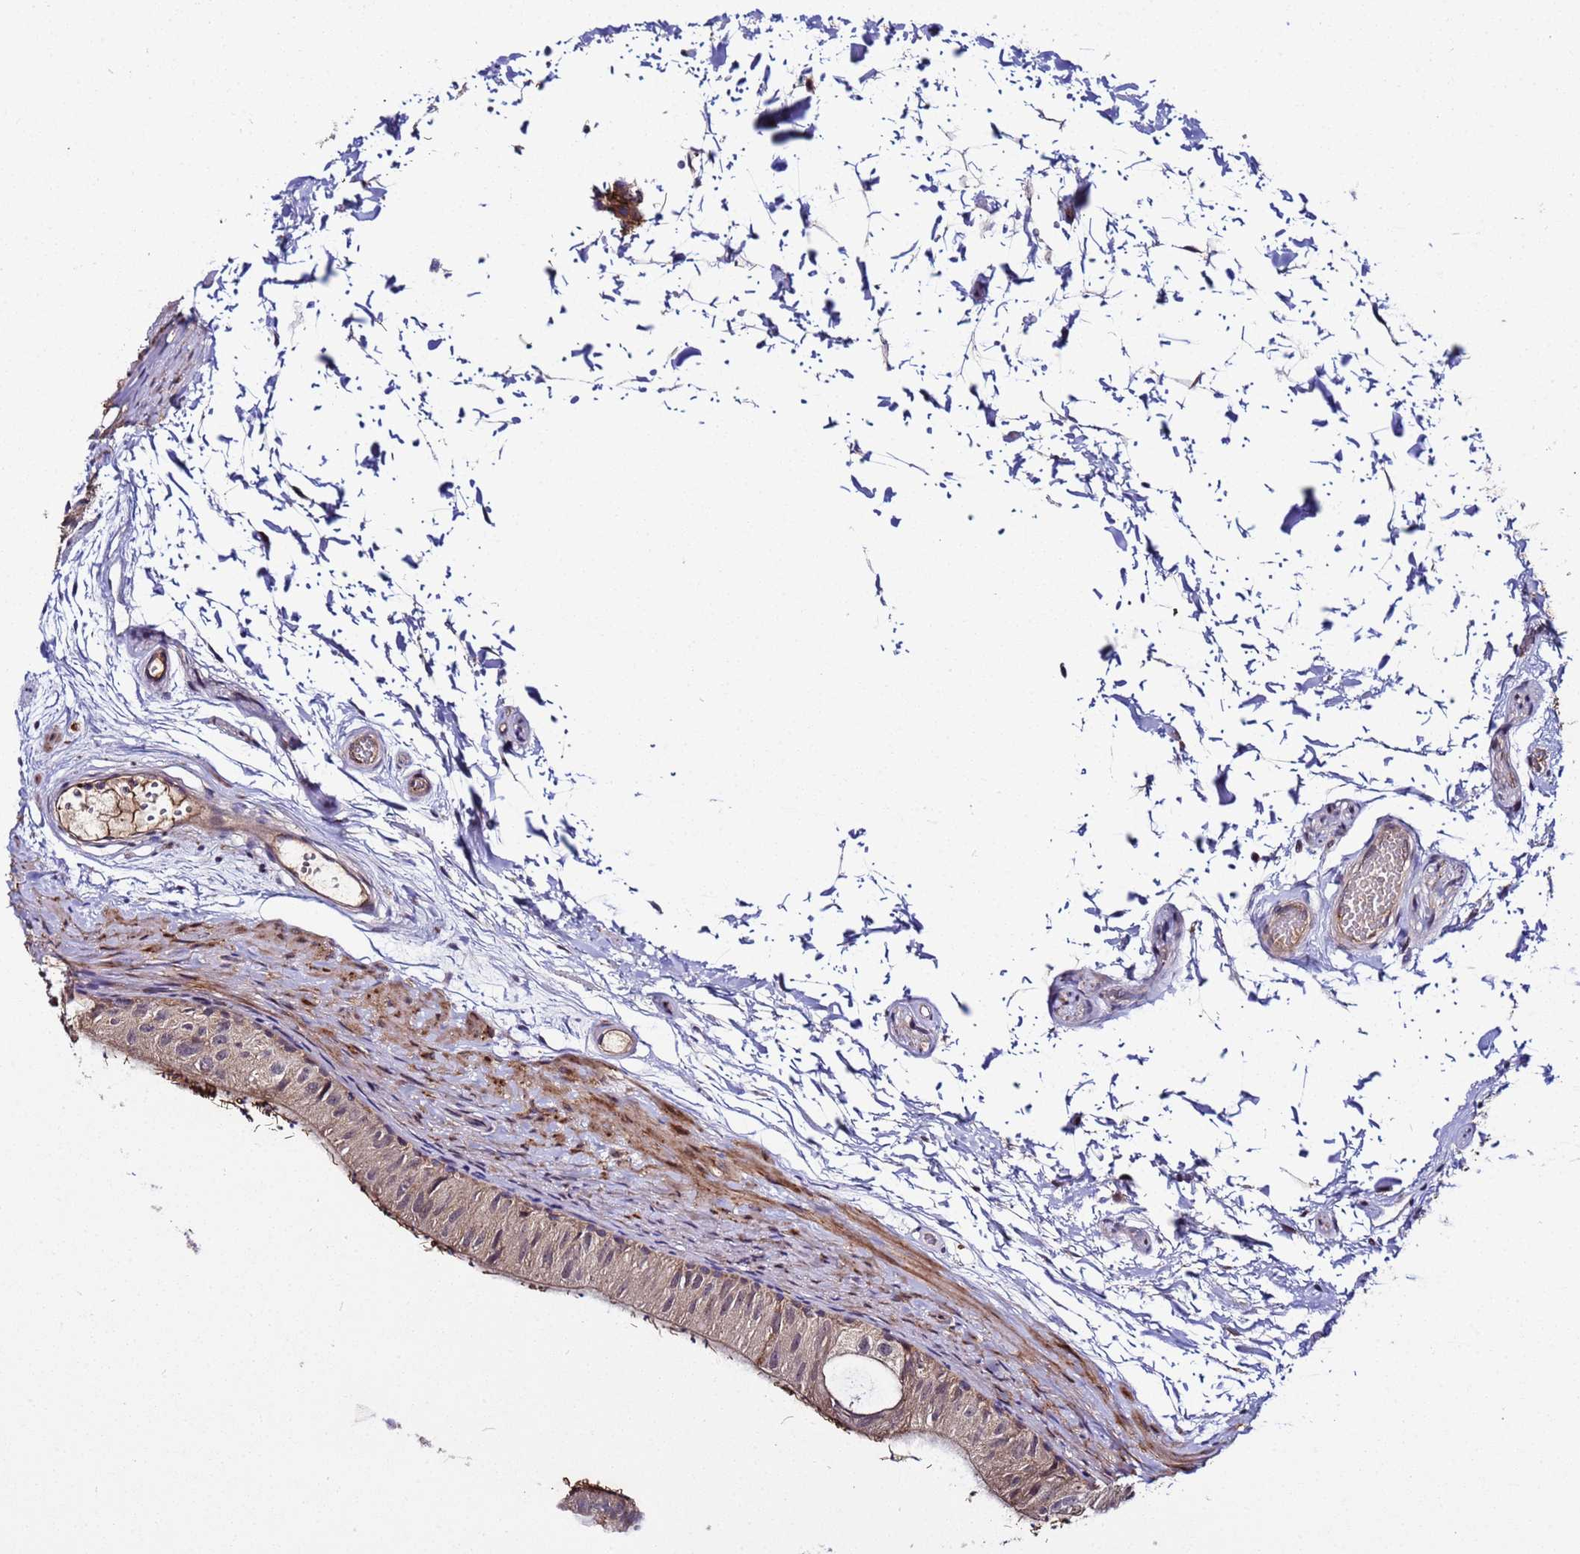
{"staining": {"intensity": "strong", "quantity": "25%-75%", "location": "cytoplasmic/membranous"}, "tissue": "epididymis", "cell_type": "Glandular cells", "image_type": "normal", "snomed": [{"axis": "morphology", "description": "Normal tissue, NOS"}, {"axis": "topography", "description": "Epididymis"}], "caption": "Immunohistochemistry (IHC) (DAB) staining of benign epididymis shows strong cytoplasmic/membranous protein expression in approximately 25%-75% of glandular cells.", "gene": "PLXDC2", "patient": {"sex": "male", "age": 50}}